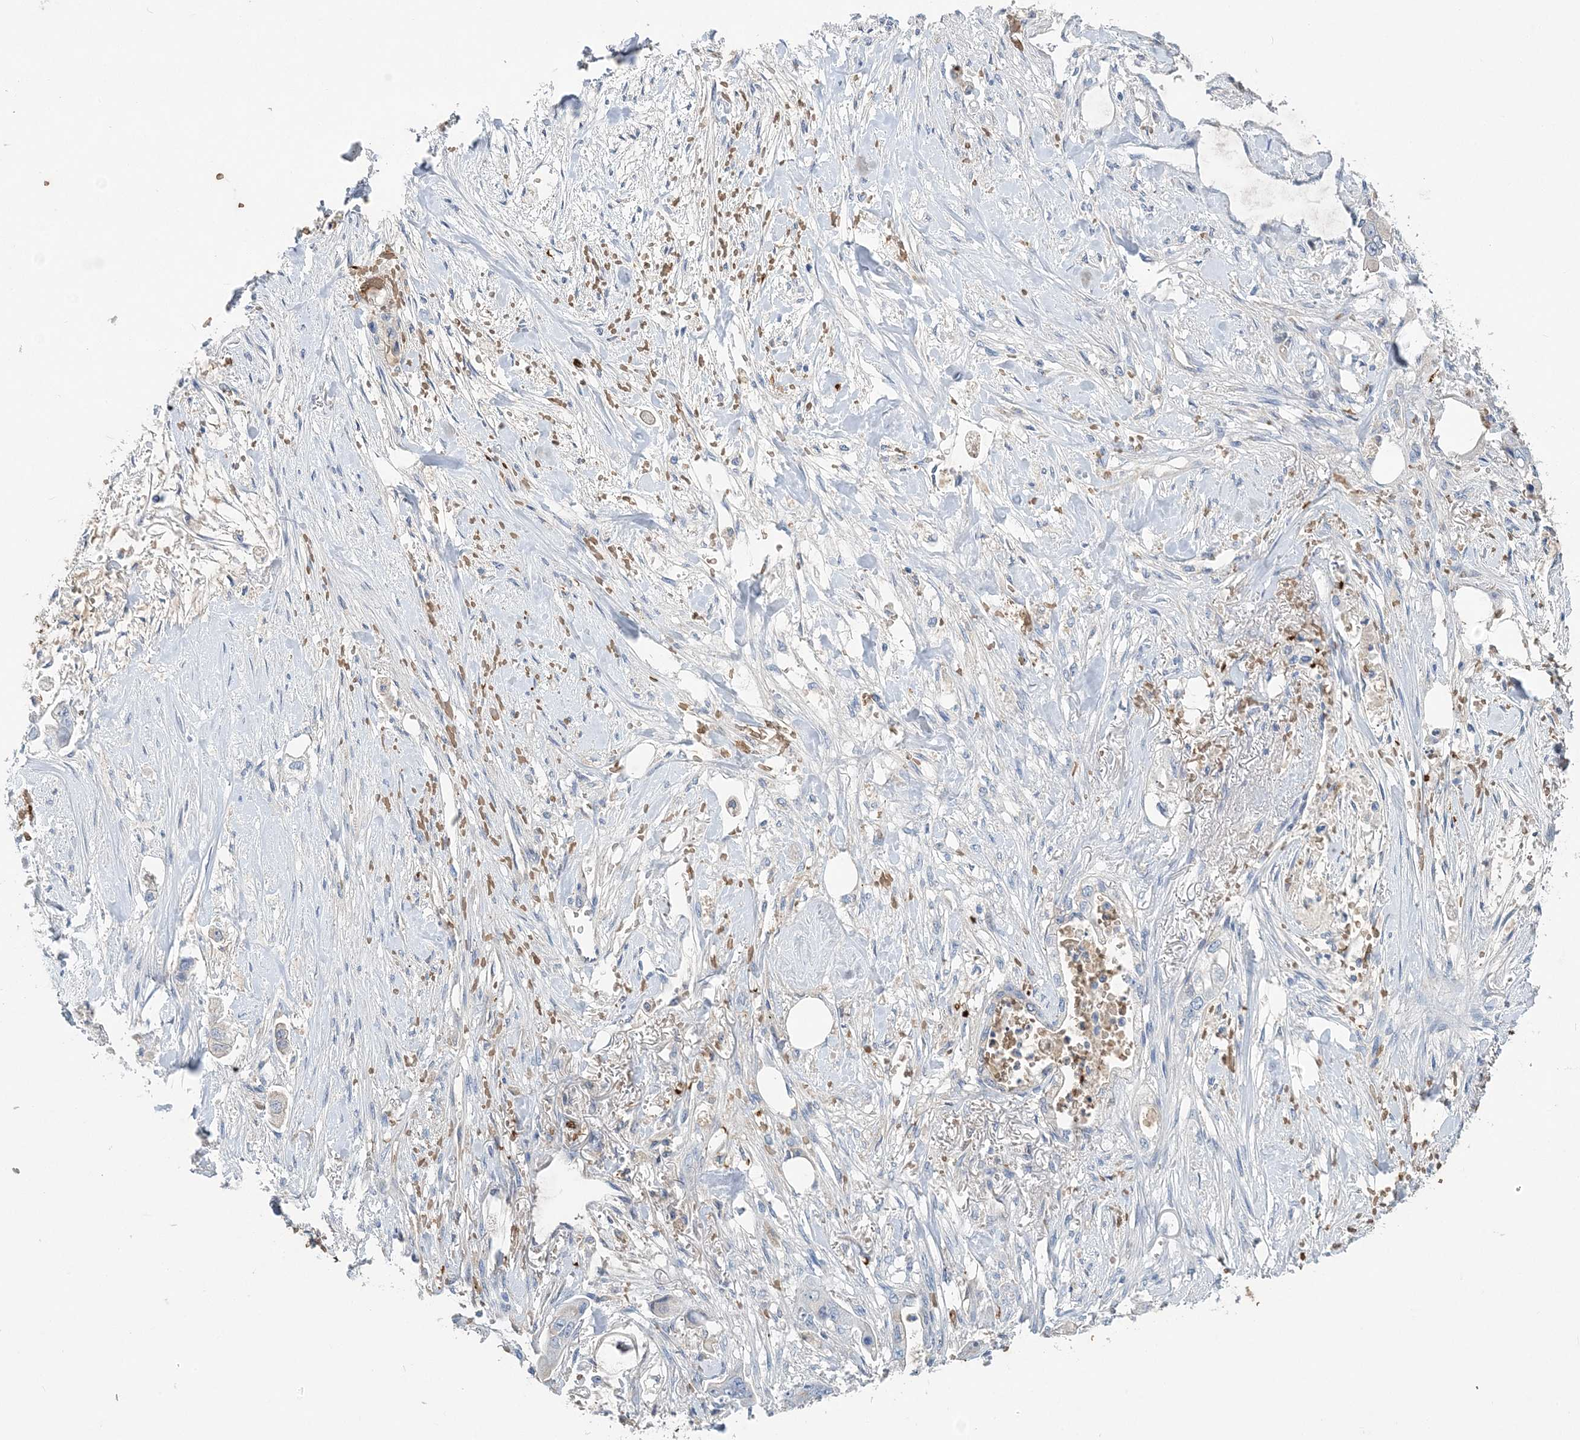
{"staining": {"intensity": "negative", "quantity": "none", "location": "none"}, "tissue": "stomach cancer", "cell_type": "Tumor cells", "image_type": "cancer", "snomed": [{"axis": "morphology", "description": "Adenocarcinoma, NOS"}, {"axis": "topography", "description": "Stomach"}], "caption": "DAB immunohistochemical staining of stomach cancer reveals no significant expression in tumor cells.", "gene": "HBD", "patient": {"sex": "male", "age": 62}}